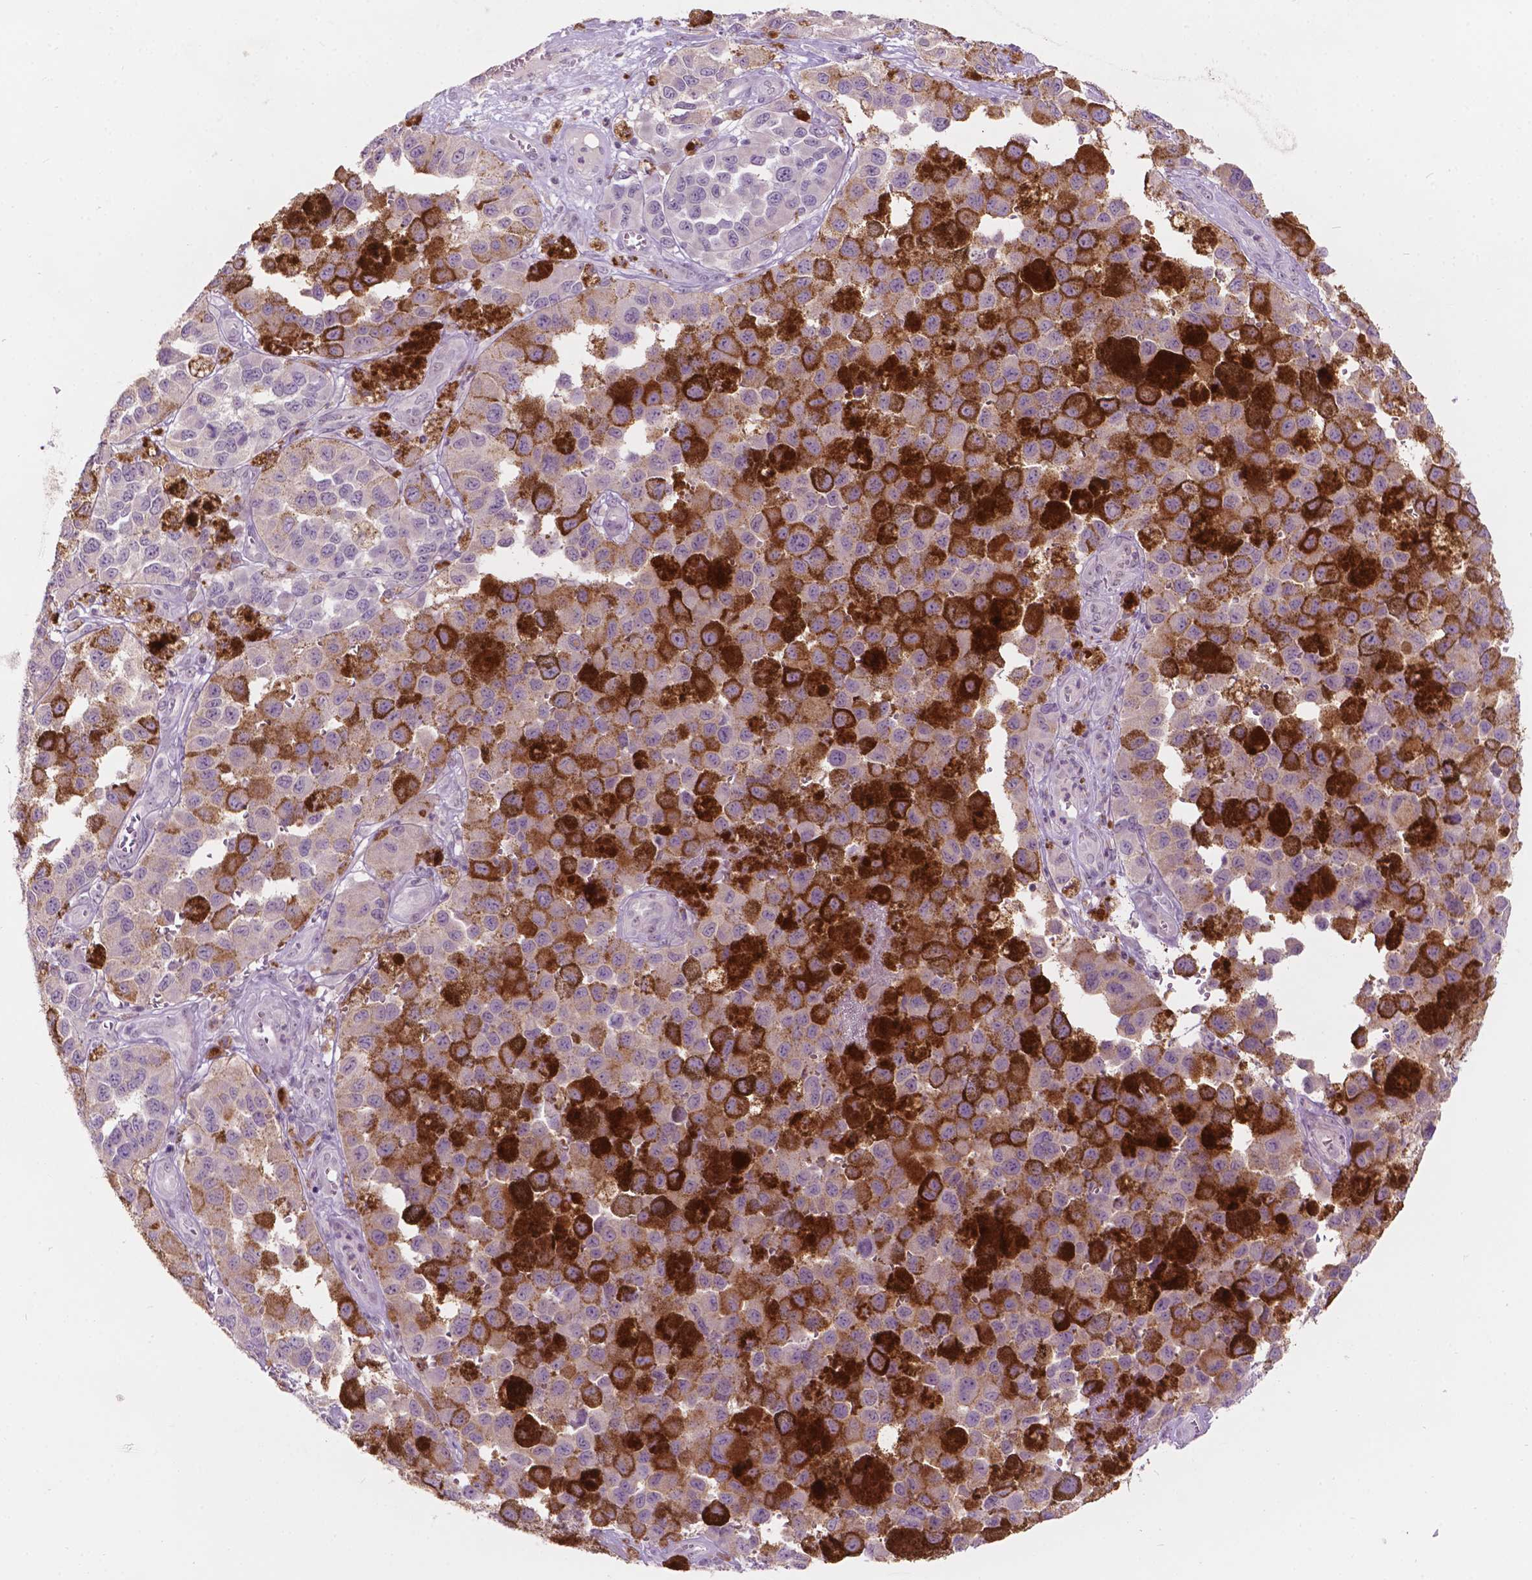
{"staining": {"intensity": "negative", "quantity": "none", "location": "none"}, "tissue": "melanoma", "cell_type": "Tumor cells", "image_type": "cancer", "snomed": [{"axis": "morphology", "description": "Malignant melanoma, NOS"}, {"axis": "topography", "description": "Skin"}], "caption": "Human malignant melanoma stained for a protein using IHC displays no expression in tumor cells.", "gene": "TM6SF2", "patient": {"sex": "female", "age": 58}}